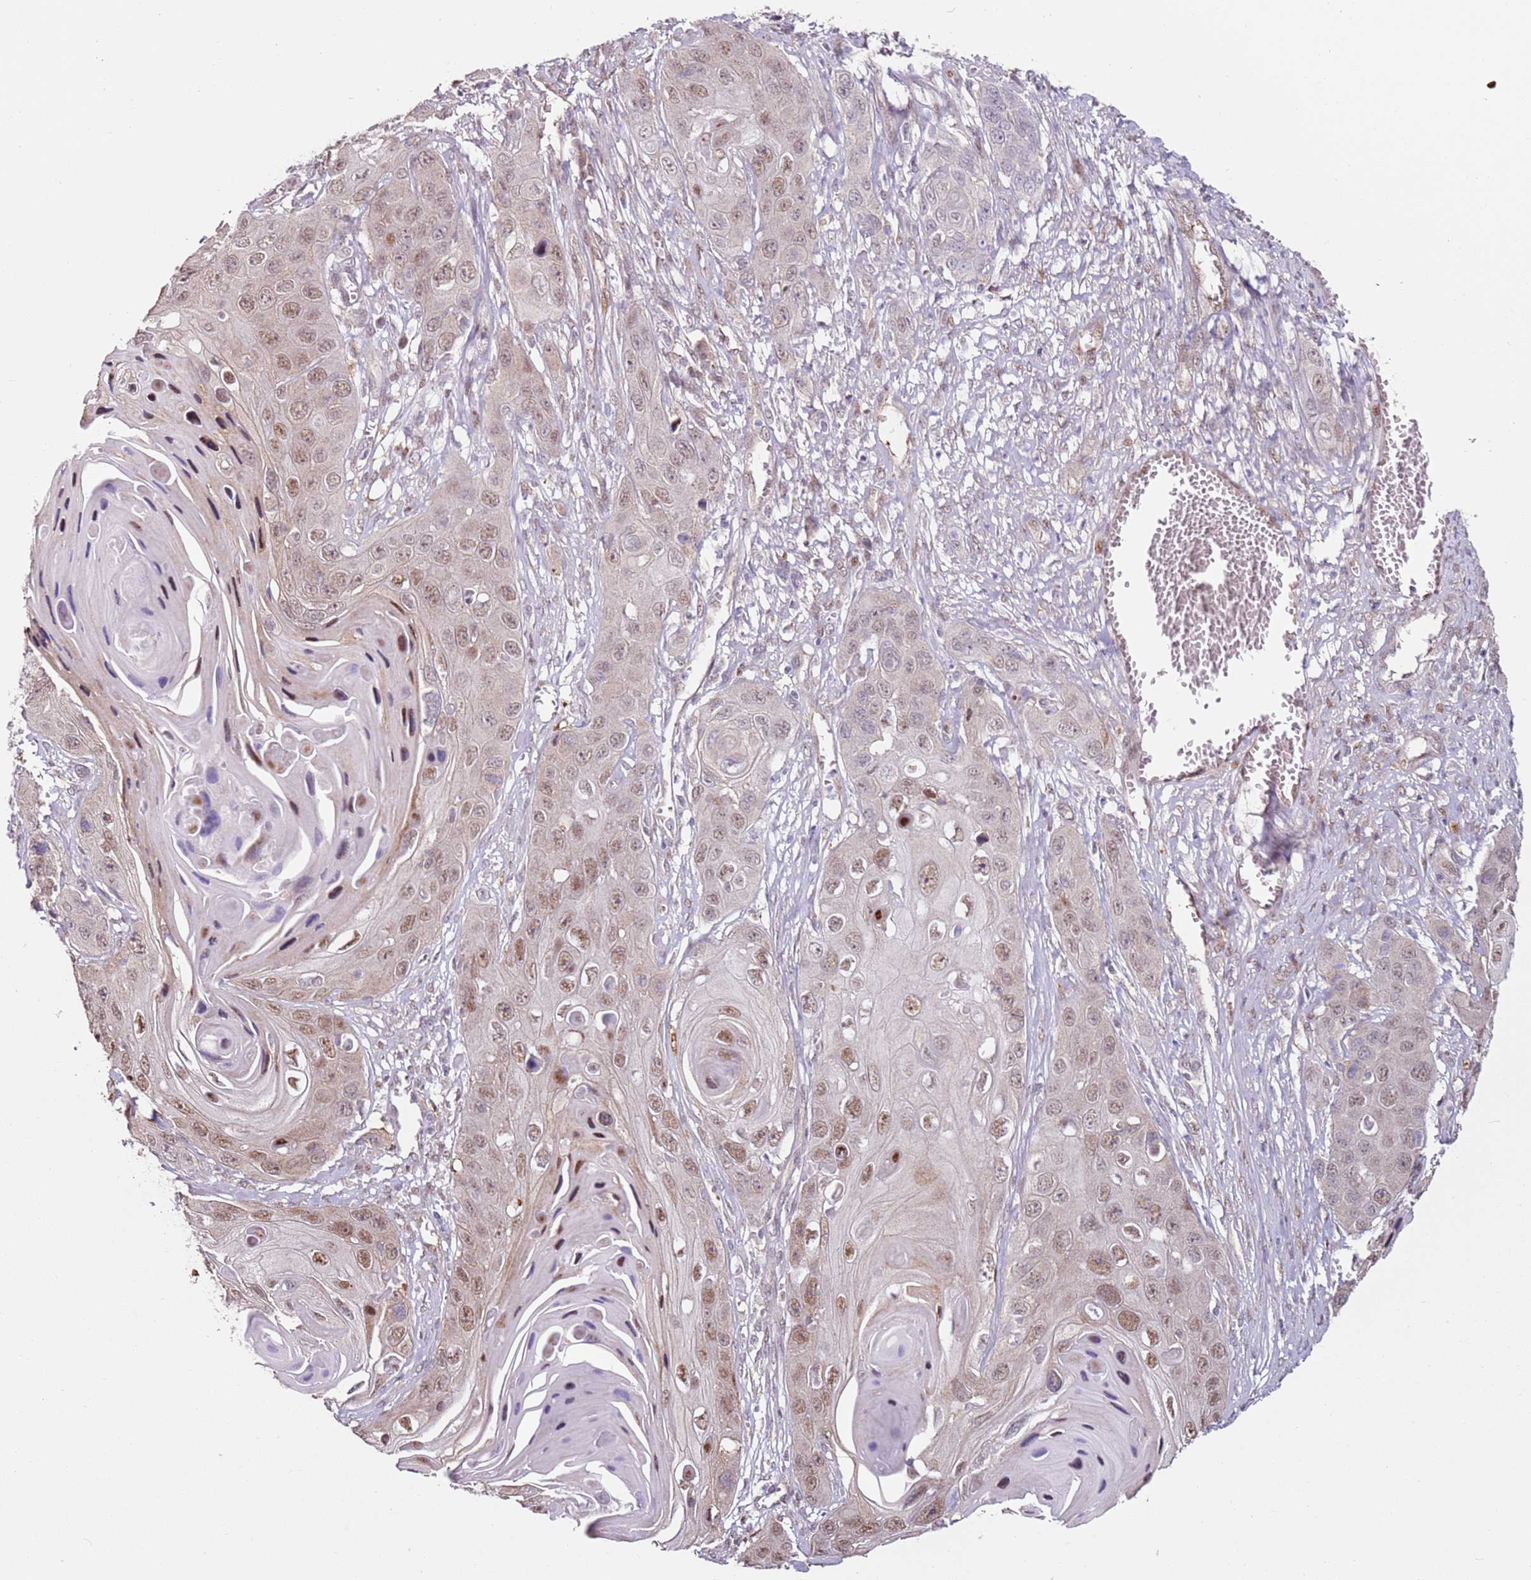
{"staining": {"intensity": "moderate", "quantity": ">75%", "location": "nuclear"}, "tissue": "skin cancer", "cell_type": "Tumor cells", "image_type": "cancer", "snomed": [{"axis": "morphology", "description": "Squamous cell carcinoma, NOS"}, {"axis": "topography", "description": "Skin"}], "caption": "An IHC micrograph of neoplastic tissue is shown. Protein staining in brown labels moderate nuclear positivity in skin cancer (squamous cell carcinoma) within tumor cells.", "gene": "PSMD4", "patient": {"sex": "male", "age": 55}}